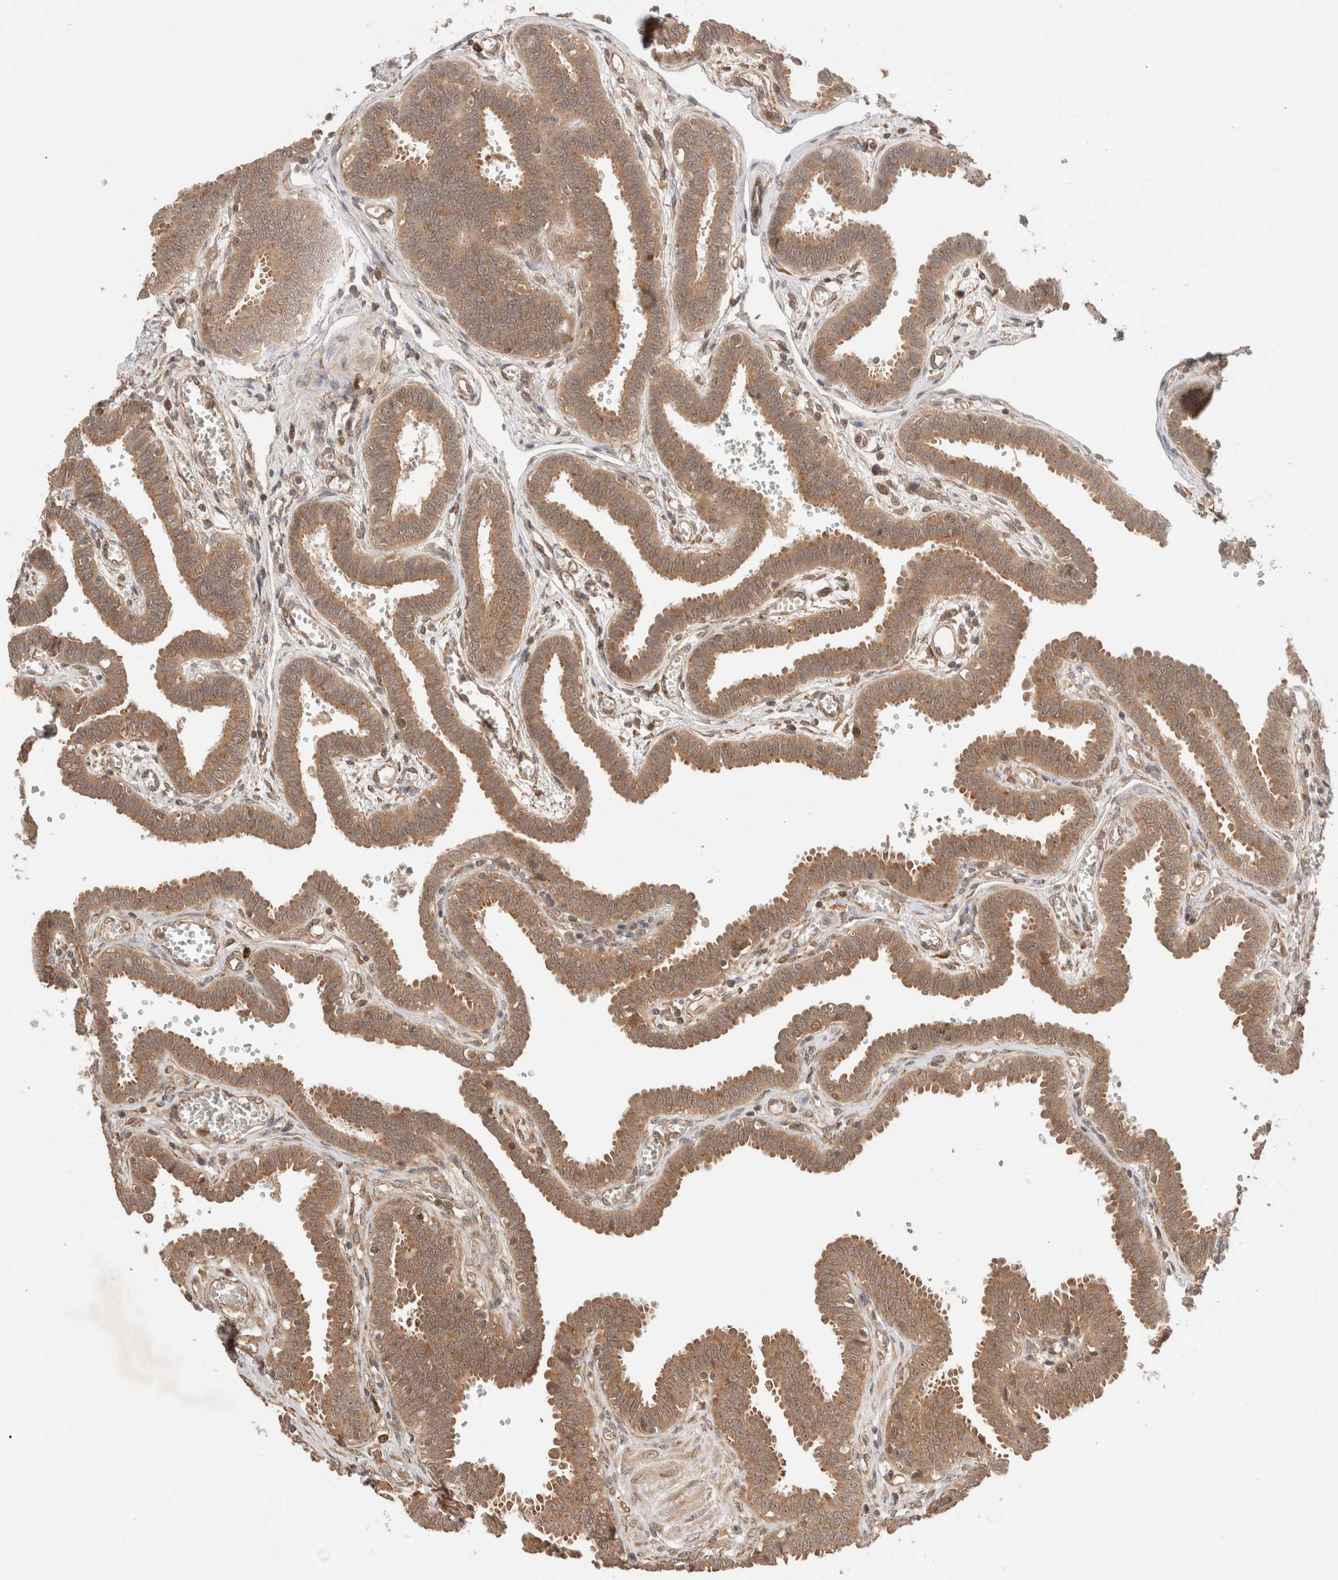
{"staining": {"intensity": "moderate", "quantity": ">75%", "location": "cytoplasmic/membranous"}, "tissue": "fallopian tube", "cell_type": "Glandular cells", "image_type": "normal", "snomed": [{"axis": "morphology", "description": "Normal tissue, NOS"}, {"axis": "topography", "description": "Fallopian tube"}], "caption": "Brown immunohistochemical staining in benign fallopian tube shows moderate cytoplasmic/membranous positivity in approximately >75% of glandular cells.", "gene": "SIKE1", "patient": {"sex": "female", "age": 32}}